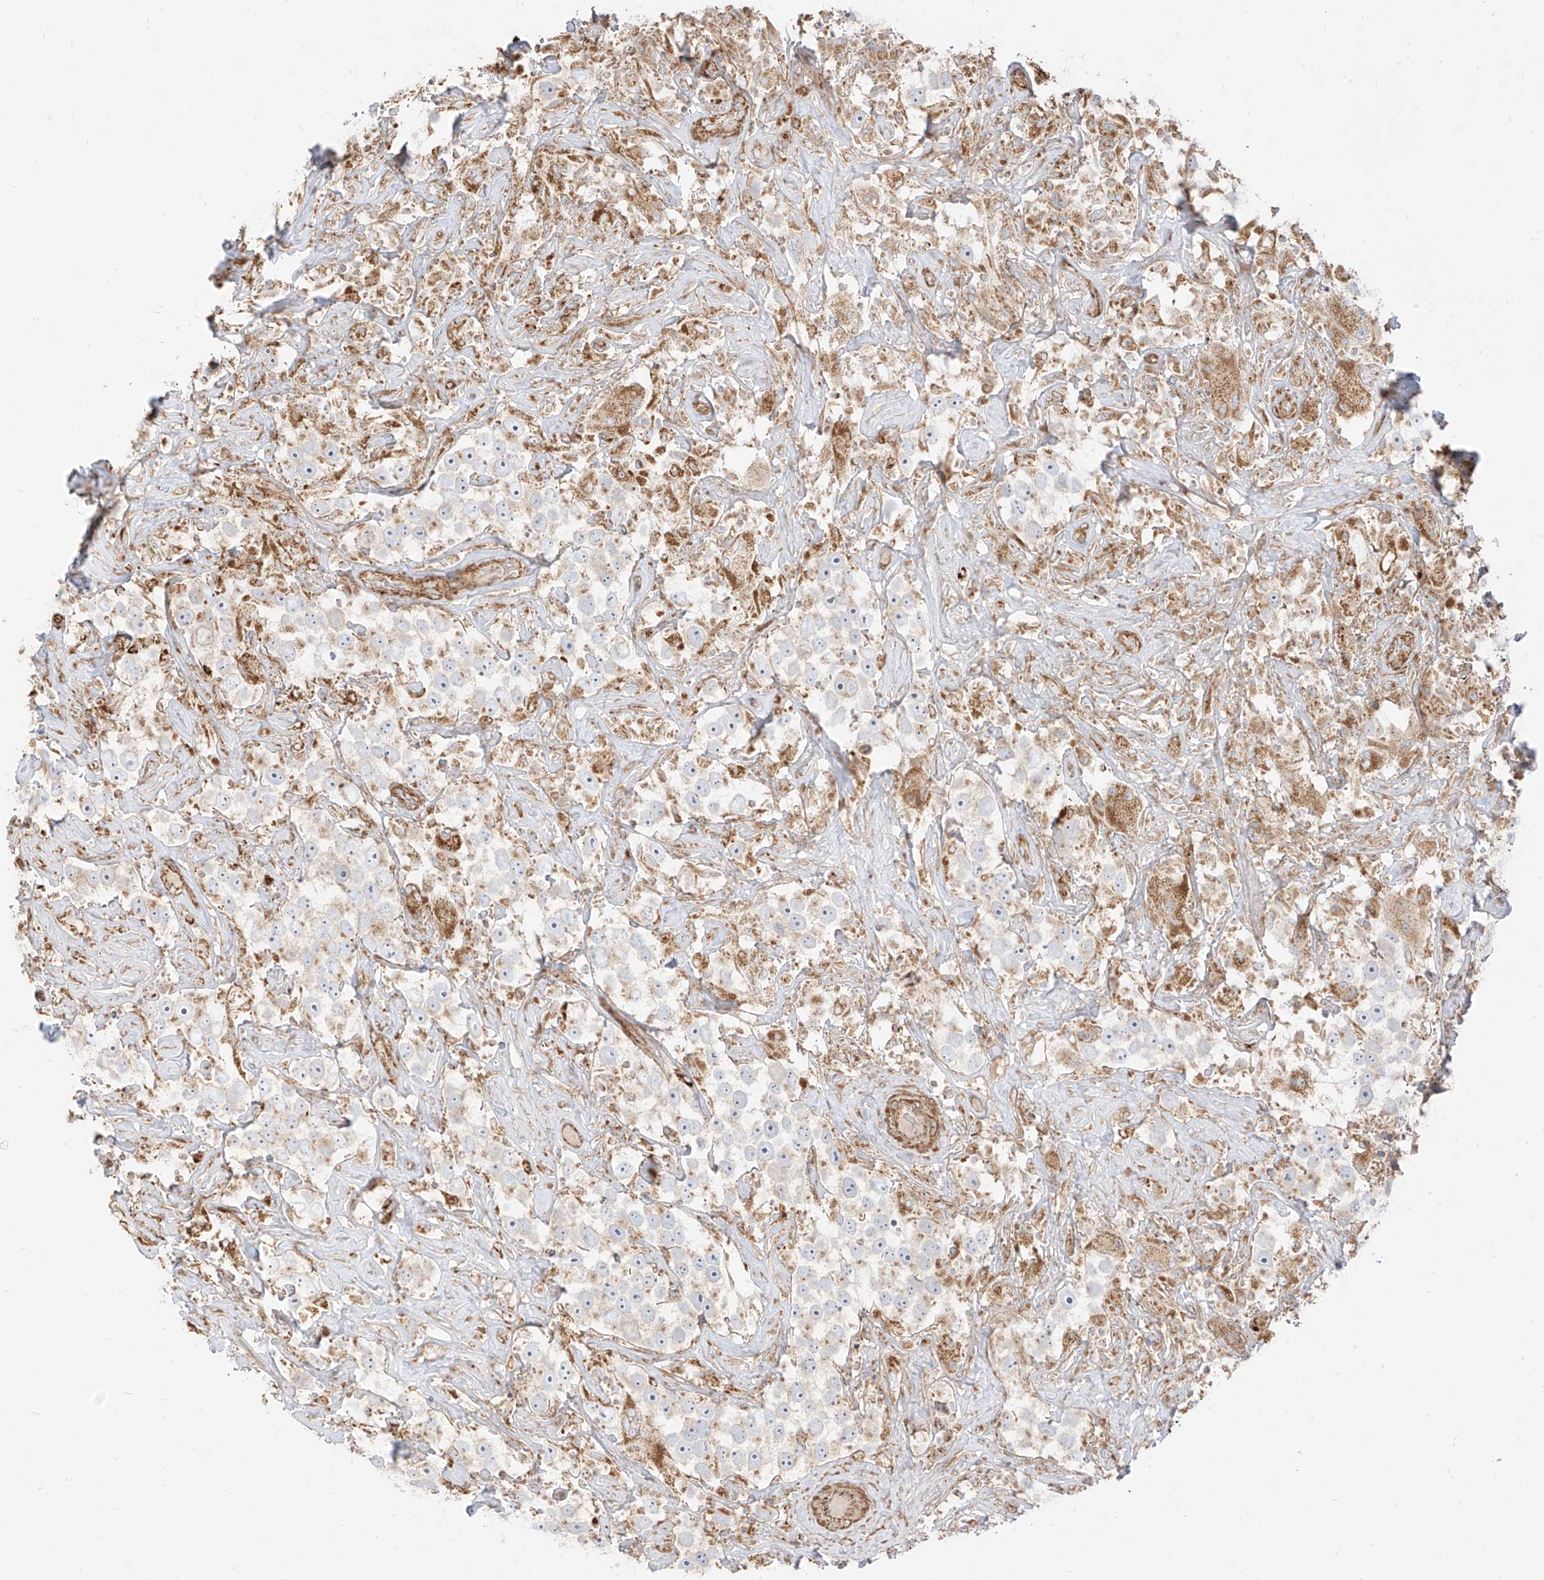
{"staining": {"intensity": "weak", "quantity": "25%-75%", "location": "cytoplasmic/membranous"}, "tissue": "testis cancer", "cell_type": "Tumor cells", "image_type": "cancer", "snomed": [{"axis": "morphology", "description": "Seminoma, NOS"}, {"axis": "topography", "description": "Testis"}], "caption": "Weak cytoplasmic/membranous staining for a protein is identified in about 25%-75% of tumor cells of seminoma (testis) using IHC.", "gene": "PLCL1", "patient": {"sex": "male", "age": 49}}